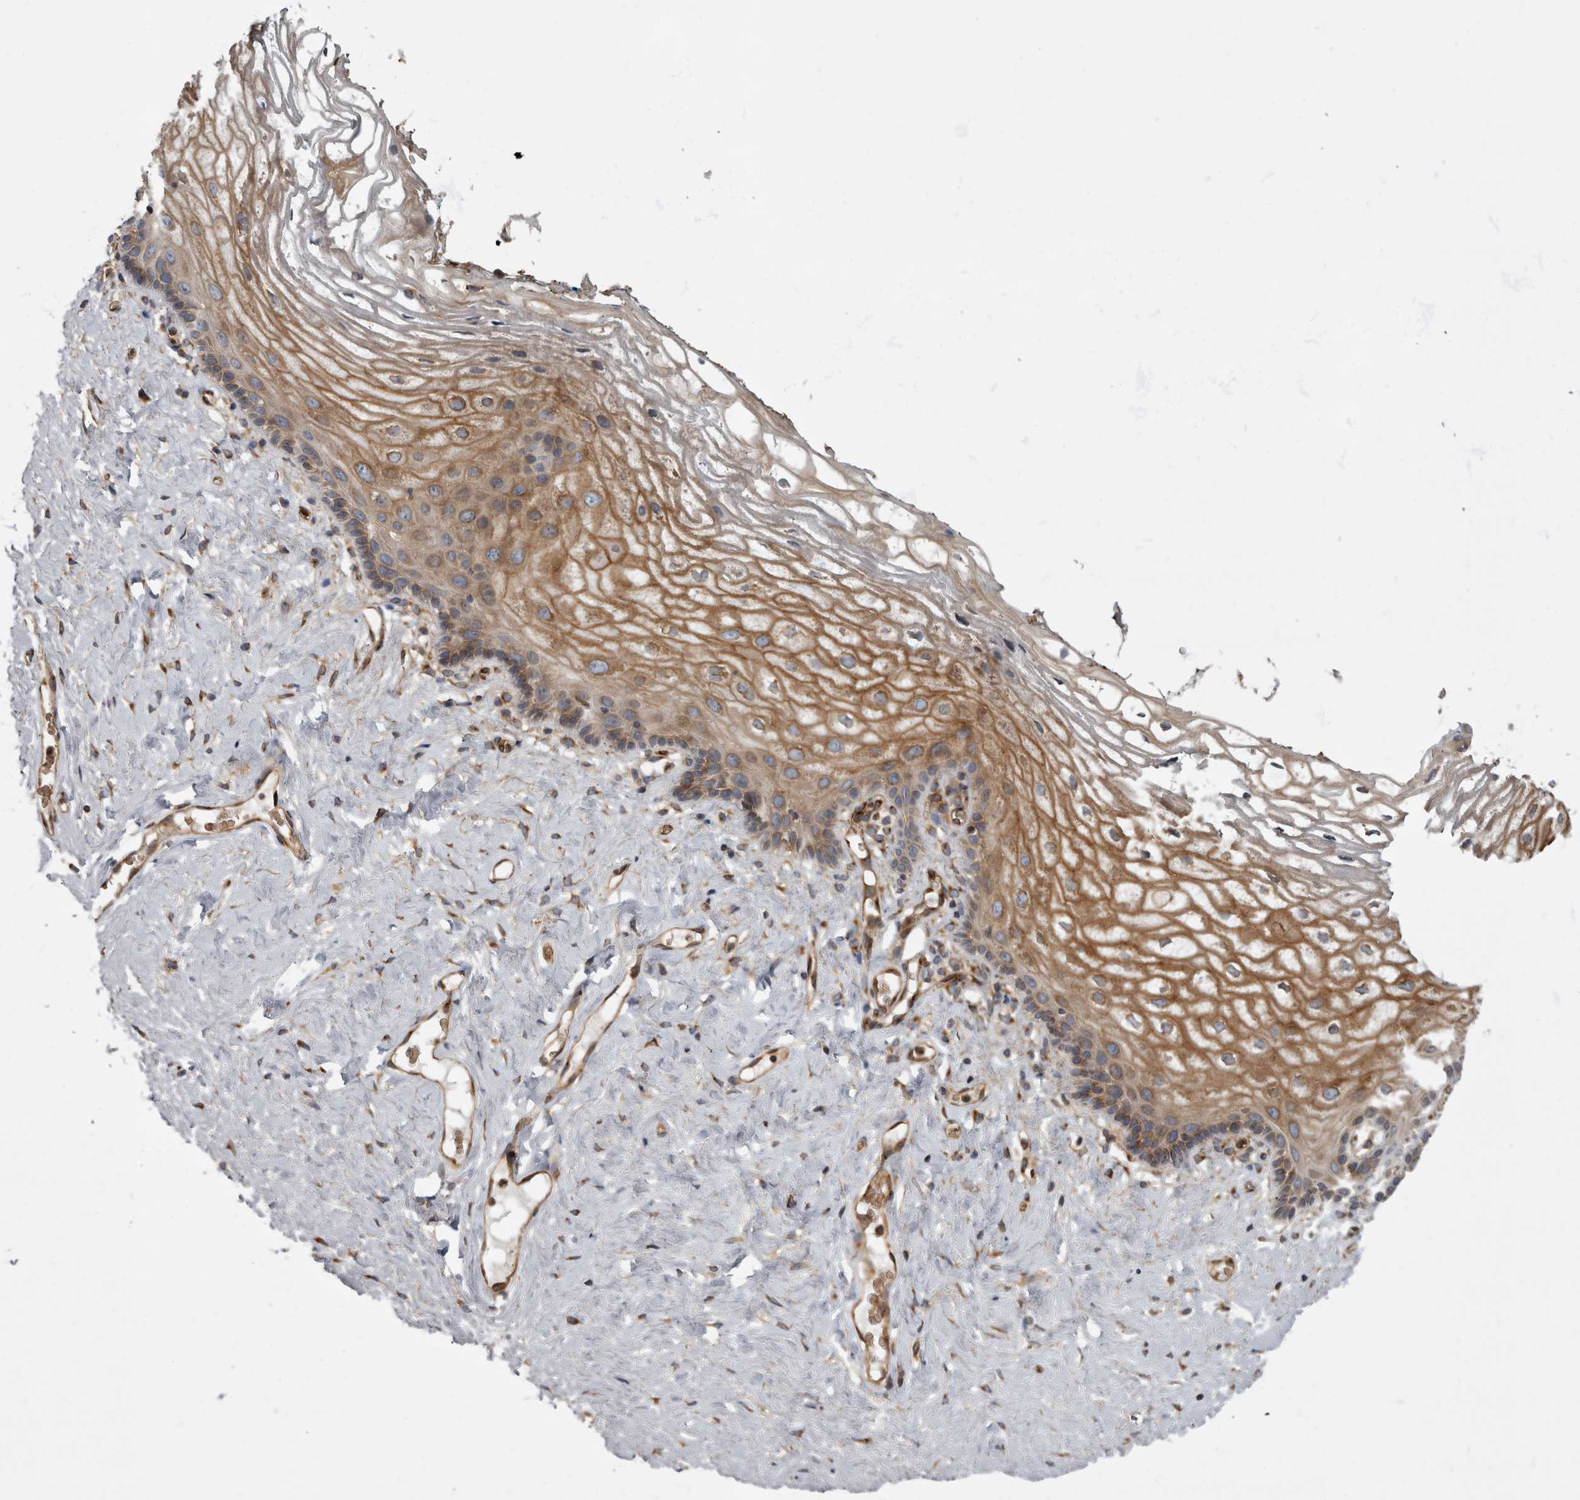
{"staining": {"intensity": "moderate", "quantity": ">75%", "location": "cytoplasmic/membranous"}, "tissue": "vagina", "cell_type": "Squamous epithelial cells", "image_type": "normal", "snomed": [{"axis": "morphology", "description": "Normal tissue, NOS"}, {"axis": "morphology", "description": "Adenocarcinoma, NOS"}, {"axis": "topography", "description": "Rectum"}, {"axis": "topography", "description": "Vagina"}], "caption": "About >75% of squamous epithelial cells in benign vagina demonstrate moderate cytoplasmic/membranous protein staining as visualized by brown immunohistochemical staining.", "gene": "HOOK3", "patient": {"sex": "female", "age": 71}}